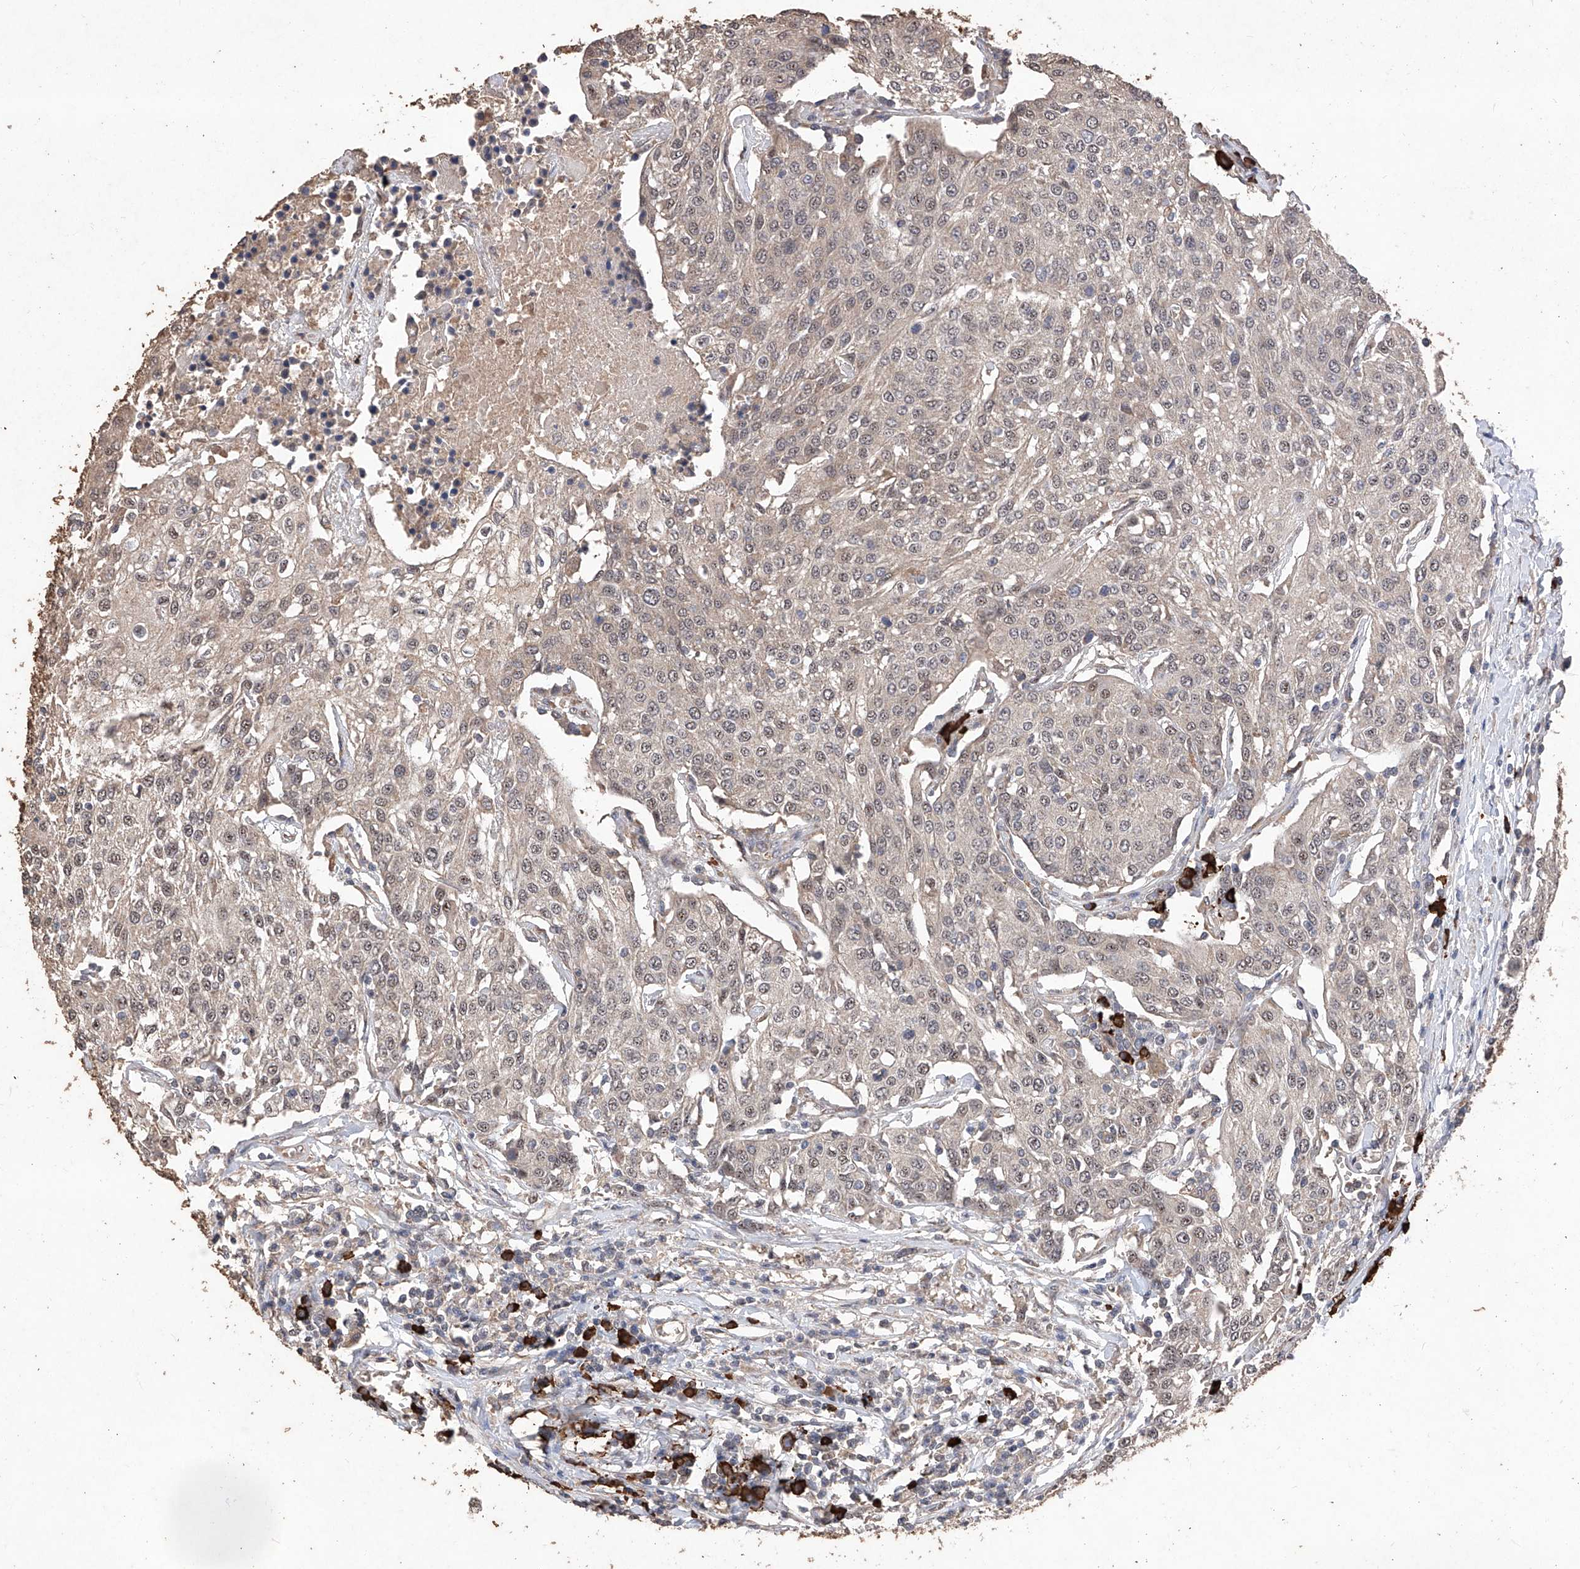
{"staining": {"intensity": "weak", "quantity": ">75%", "location": "cytoplasmic/membranous,nuclear"}, "tissue": "urothelial cancer", "cell_type": "Tumor cells", "image_type": "cancer", "snomed": [{"axis": "morphology", "description": "Urothelial carcinoma, High grade"}, {"axis": "topography", "description": "Urinary bladder"}], "caption": "A histopathology image showing weak cytoplasmic/membranous and nuclear positivity in approximately >75% of tumor cells in urothelial cancer, as visualized by brown immunohistochemical staining.", "gene": "EML1", "patient": {"sex": "female", "age": 85}}